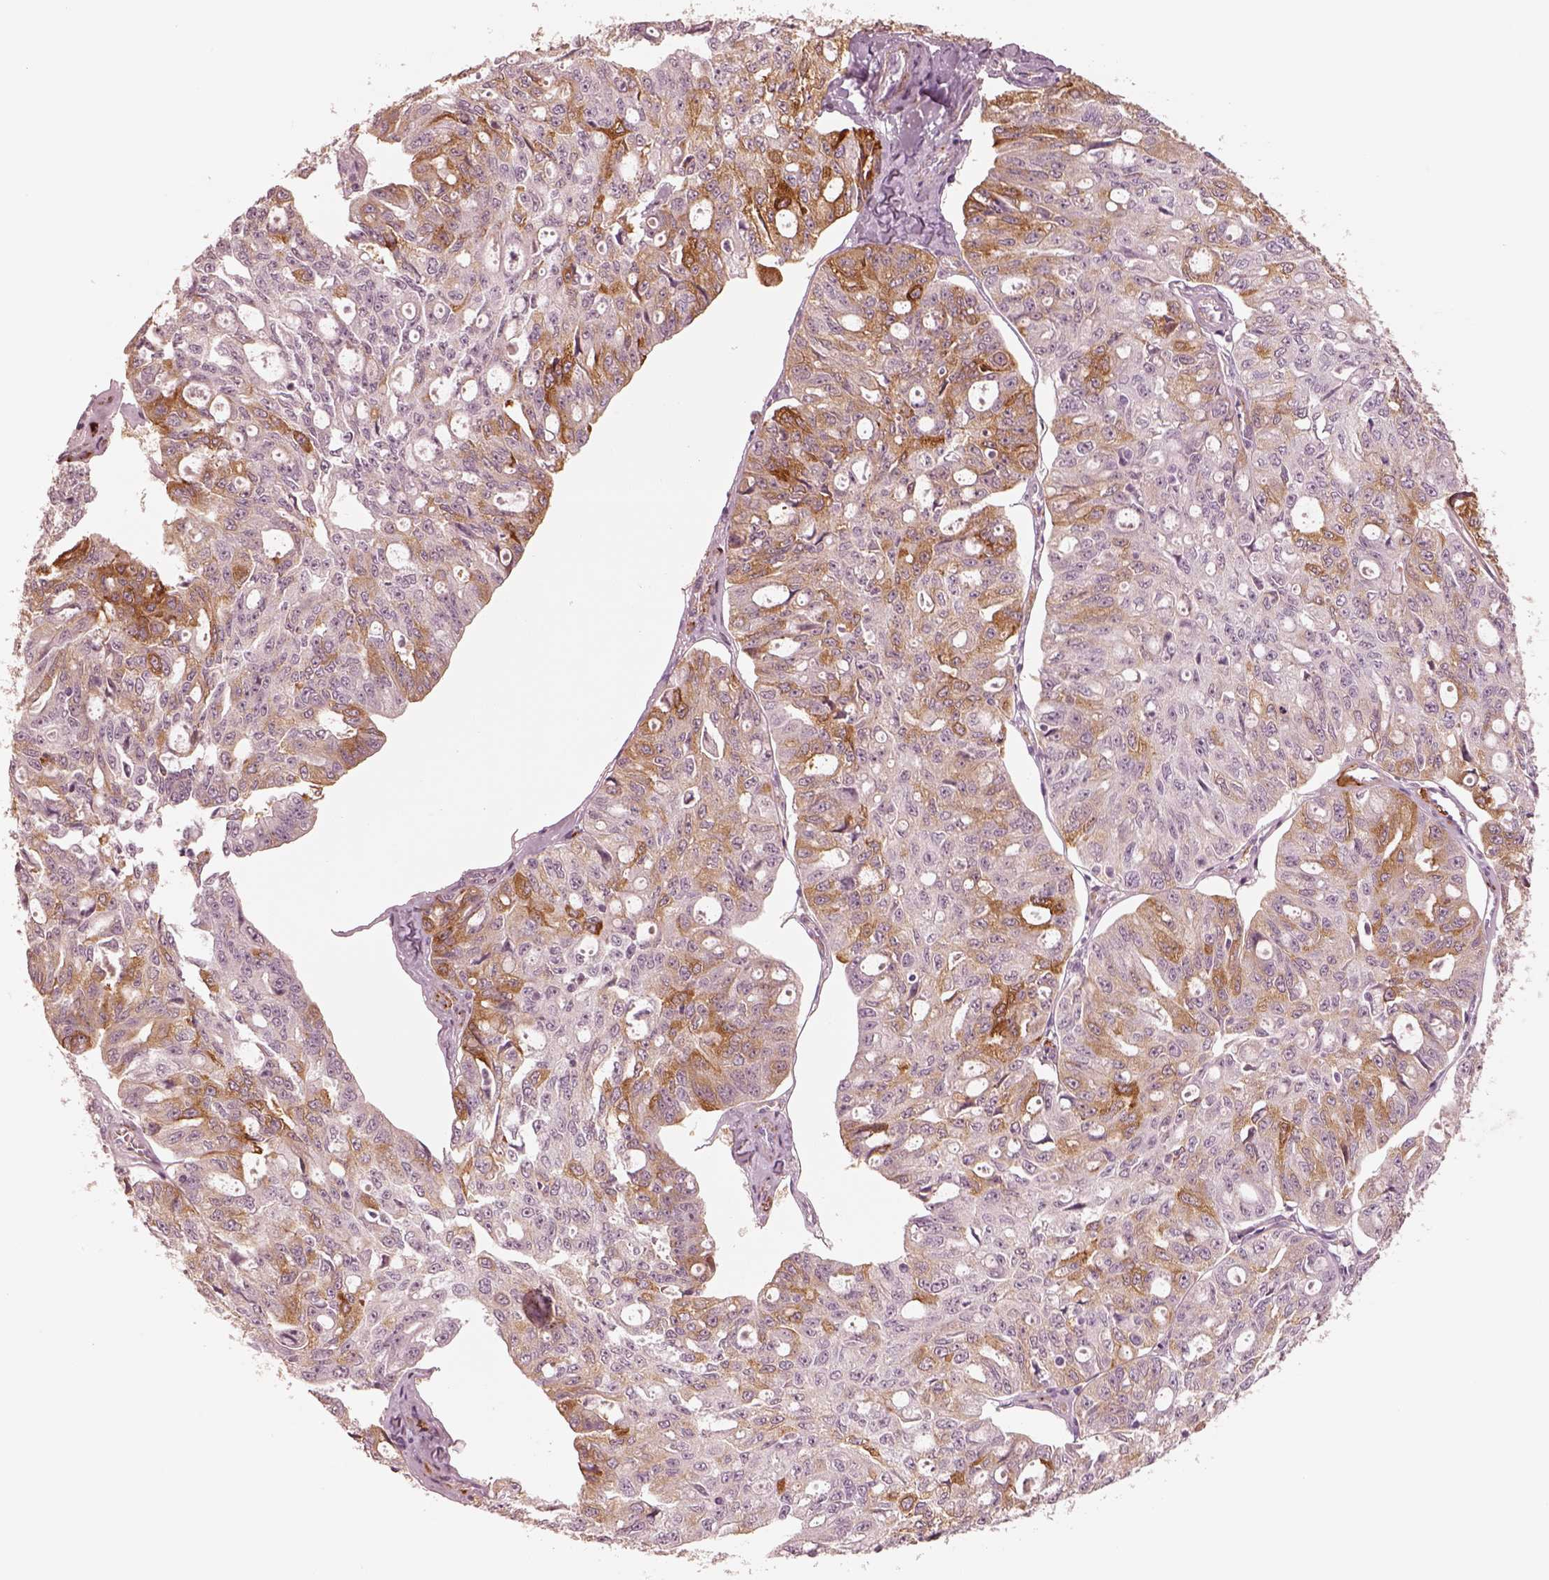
{"staining": {"intensity": "moderate", "quantity": "25%-75%", "location": "cytoplasmic/membranous"}, "tissue": "ovarian cancer", "cell_type": "Tumor cells", "image_type": "cancer", "snomed": [{"axis": "morphology", "description": "Carcinoma, endometroid"}, {"axis": "topography", "description": "Ovary"}], "caption": "This is an image of IHC staining of ovarian cancer (endometroid carcinoma), which shows moderate expression in the cytoplasmic/membranous of tumor cells.", "gene": "DNAAF9", "patient": {"sex": "female", "age": 65}}